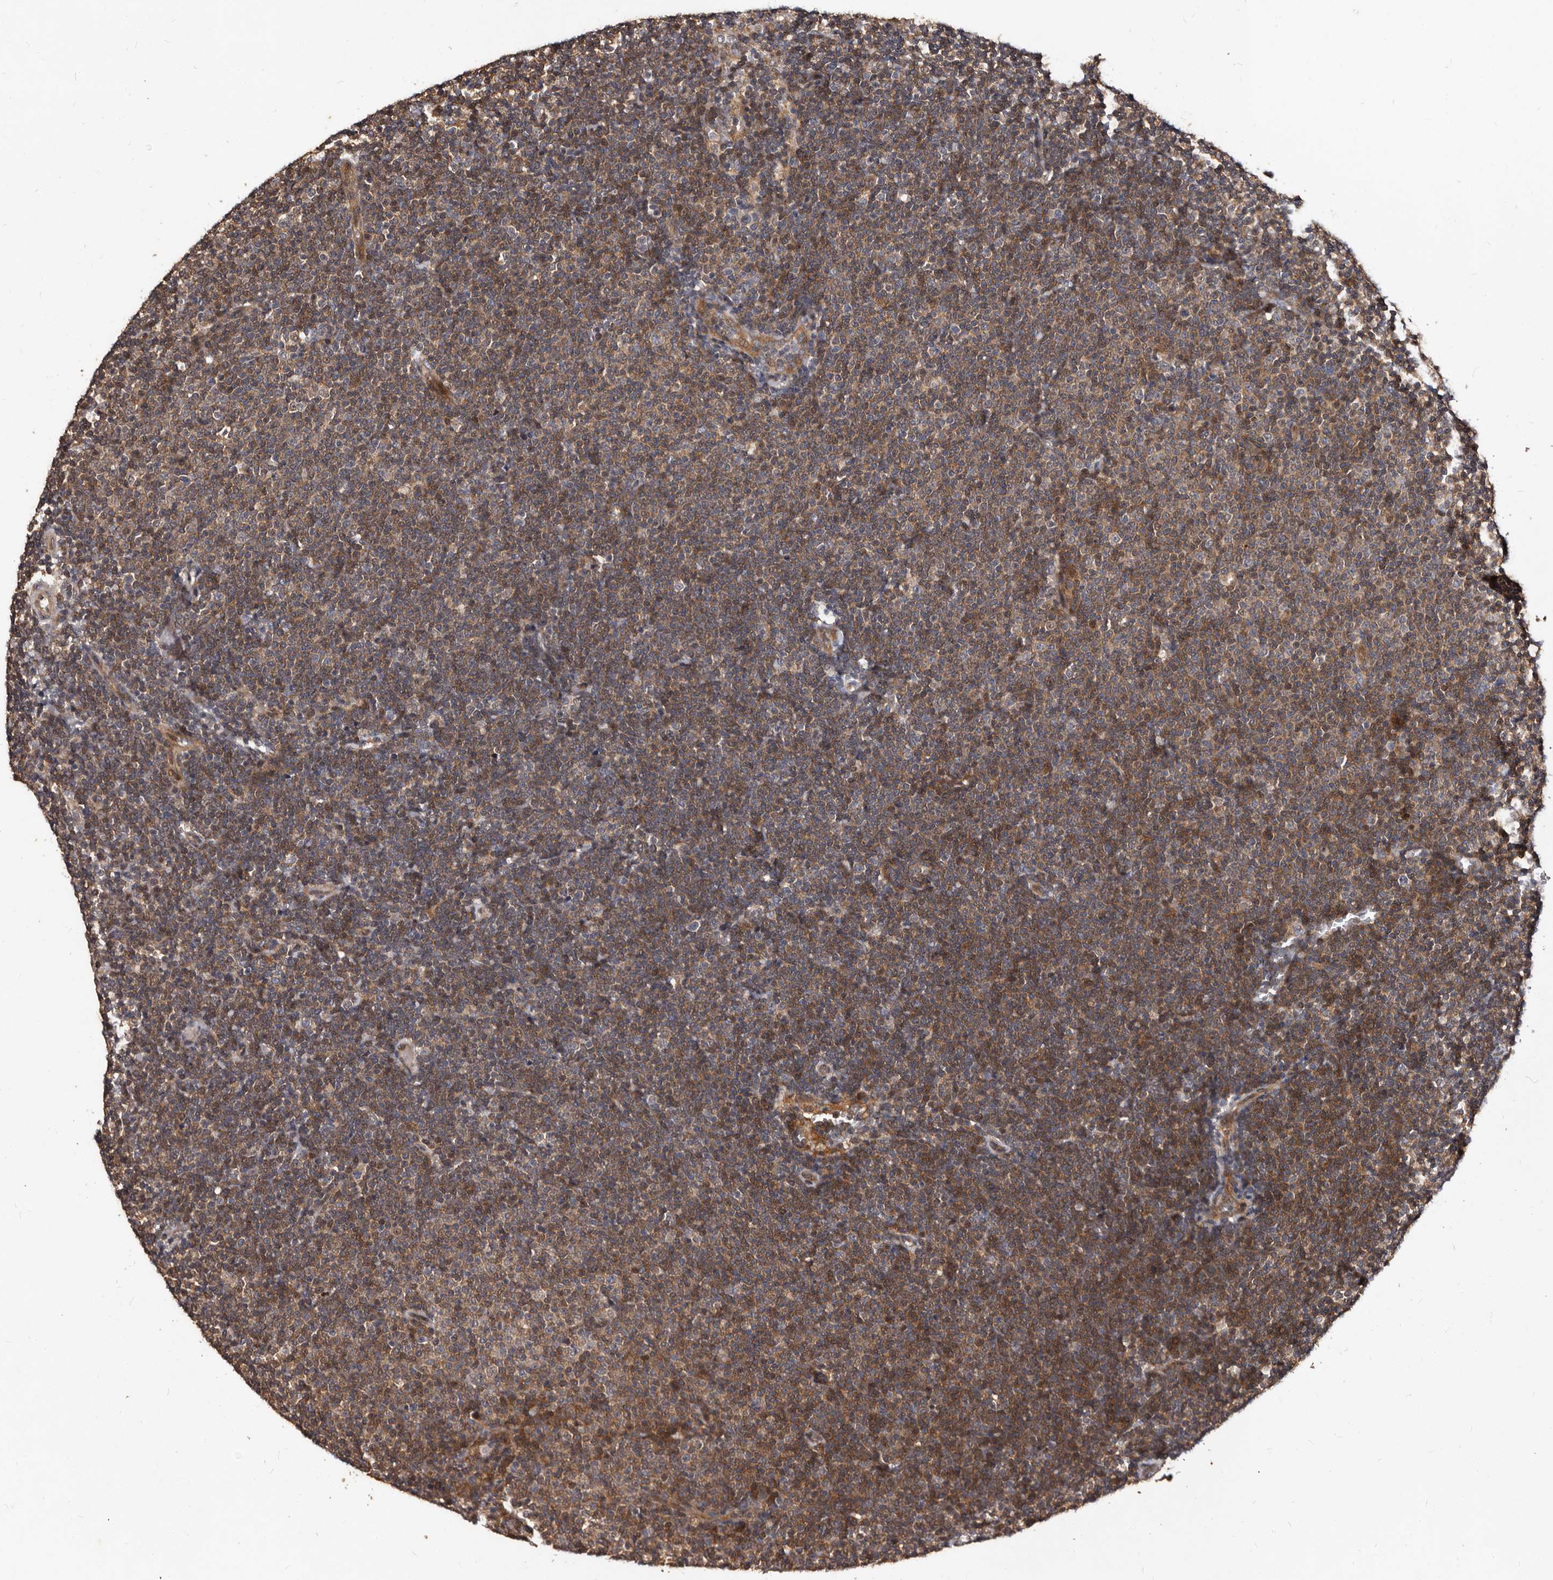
{"staining": {"intensity": "moderate", "quantity": "25%-75%", "location": "cytoplasmic/membranous"}, "tissue": "lymphoma", "cell_type": "Tumor cells", "image_type": "cancer", "snomed": [{"axis": "morphology", "description": "Malignant lymphoma, non-Hodgkin's type, Low grade"}, {"axis": "topography", "description": "Lymph node"}], "caption": "Immunohistochemical staining of human low-grade malignant lymphoma, non-Hodgkin's type displays medium levels of moderate cytoplasmic/membranous positivity in approximately 25%-75% of tumor cells. (DAB (3,3'-diaminobenzidine) = brown stain, brightfield microscopy at high magnification).", "gene": "MKRN3", "patient": {"sex": "female", "age": 53}}